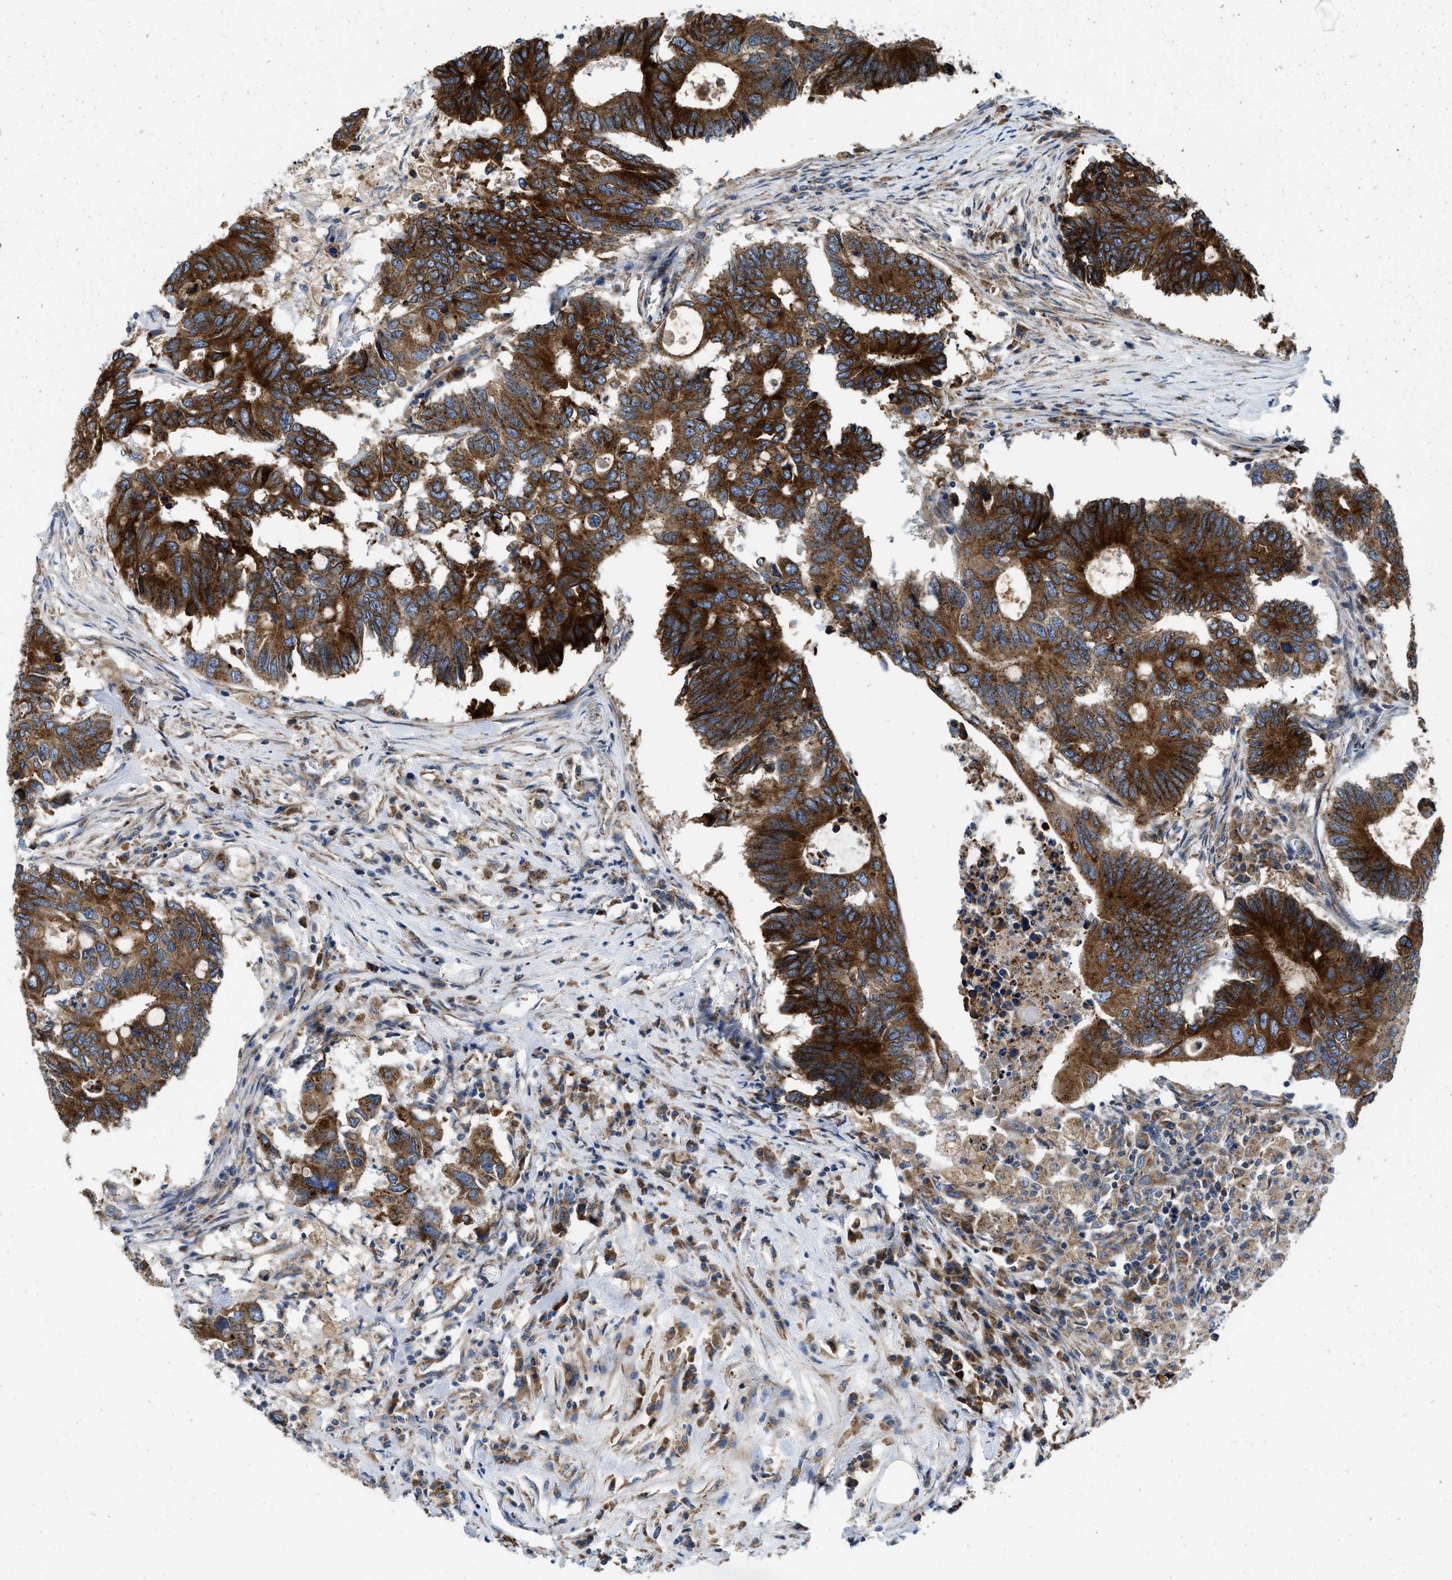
{"staining": {"intensity": "strong", "quantity": ">75%", "location": "cytoplasmic/membranous"}, "tissue": "colorectal cancer", "cell_type": "Tumor cells", "image_type": "cancer", "snomed": [{"axis": "morphology", "description": "Adenocarcinoma, NOS"}, {"axis": "topography", "description": "Colon"}], "caption": "This histopathology image exhibits colorectal adenocarcinoma stained with immunohistochemistry to label a protein in brown. The cytoplasmic/membranous of tumor cells show strong positivity for the protein. Nuclei are counter-stained blue.", "gene": "HSD17B12", "patient": {"sex": "male", "age": 71}}